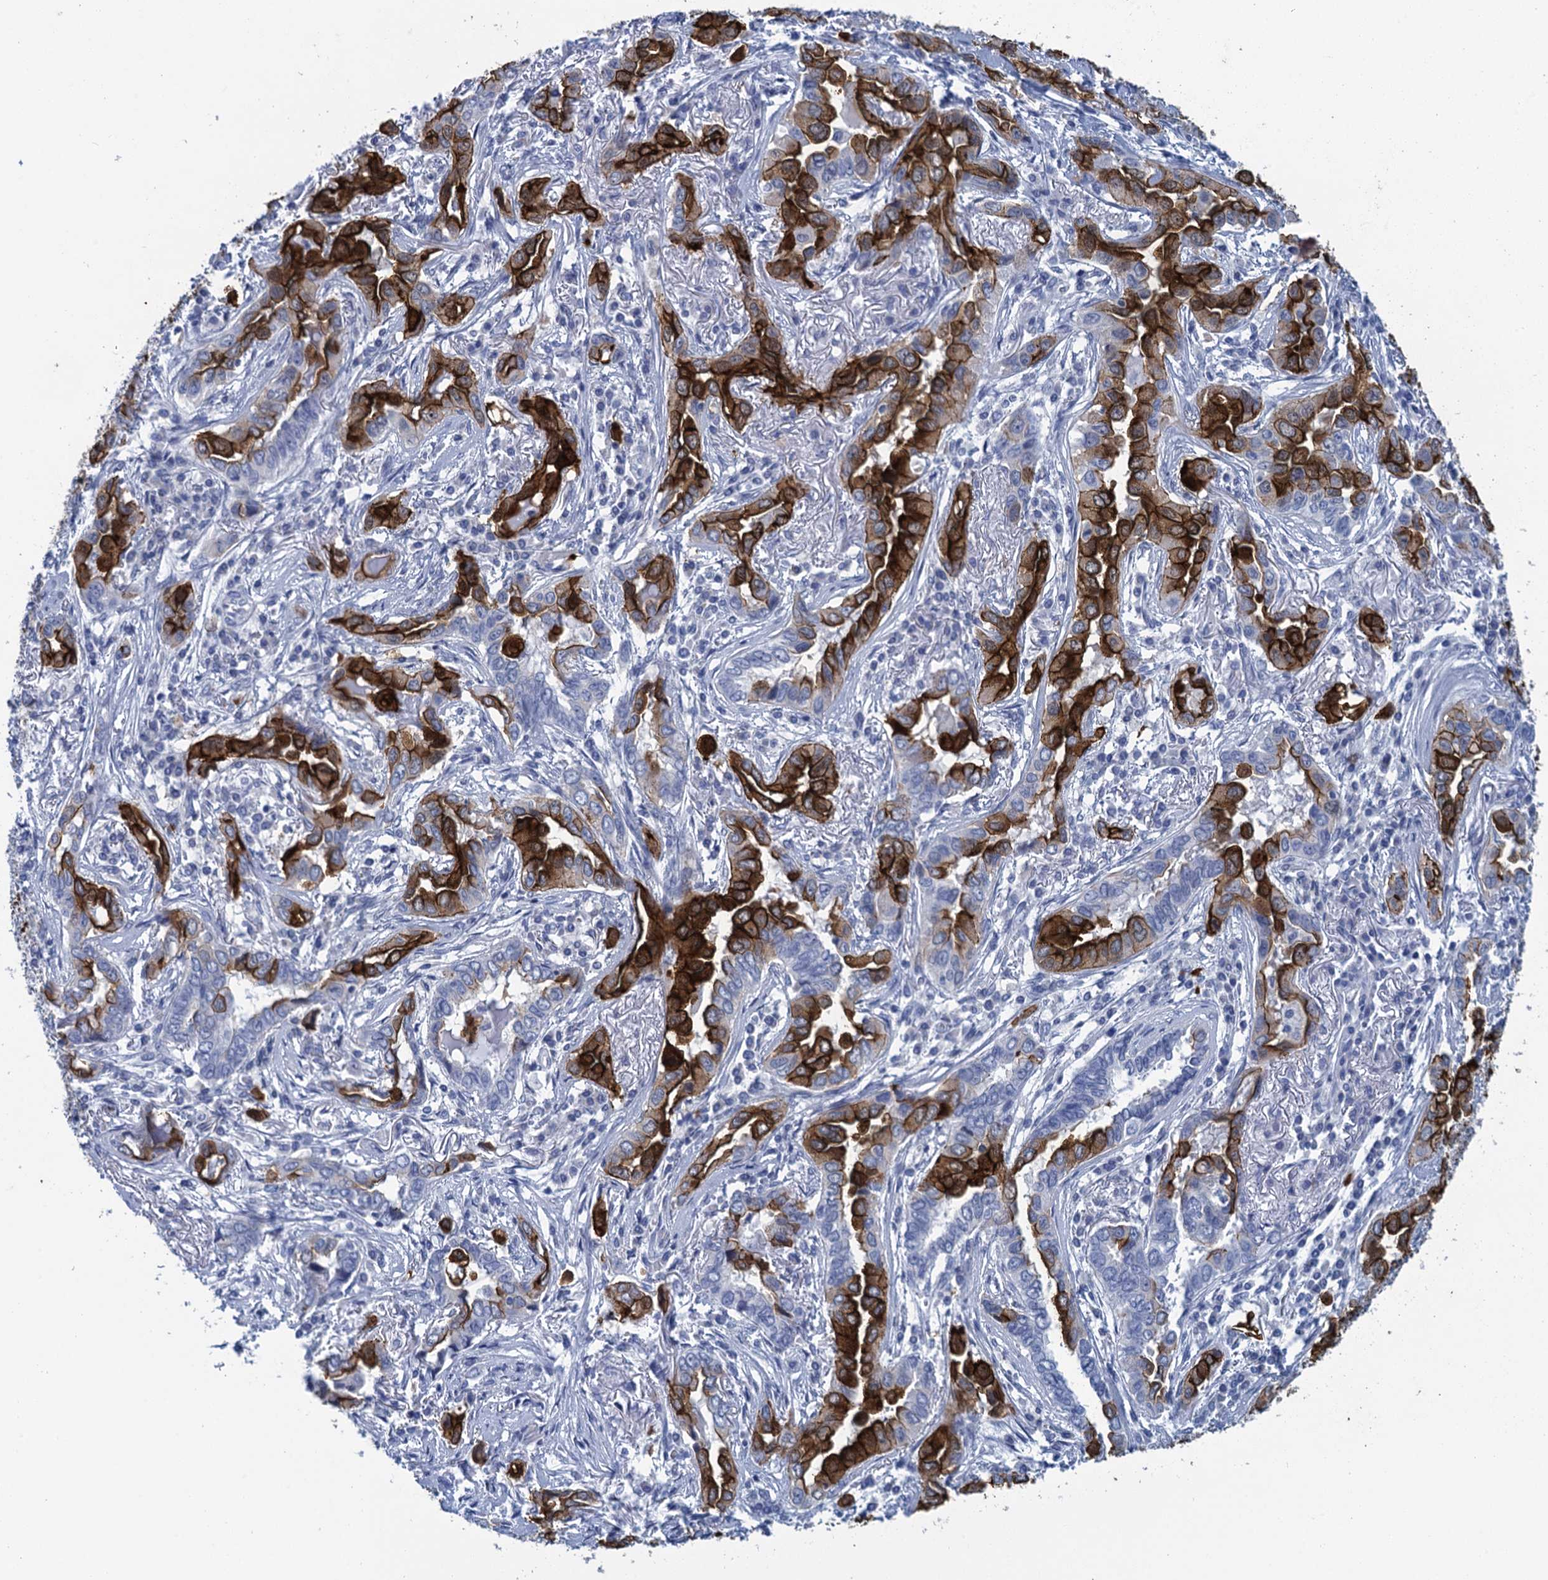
{"staining": {"intensity": "strong", "quantity": ">75%", "location": "cytoplasmic/membranous"}, "tissue": "lung cancer", "cell_type": "Tumor cells", "image_type": "cancer", "snomed": [{"axis": "morphology", "description": "Adenocarcinoma, NOS"}, {"axis": "topography", "description": "Lung"}], "caption": "Brown immunohistochemical staining in human adenocarcinoma (lung) shows strong cytoplasmic/membranous positivity in approximately >75% of tumor cells.", "gene": "SCEL", "patient": {"sex": "female", "age": 76}}